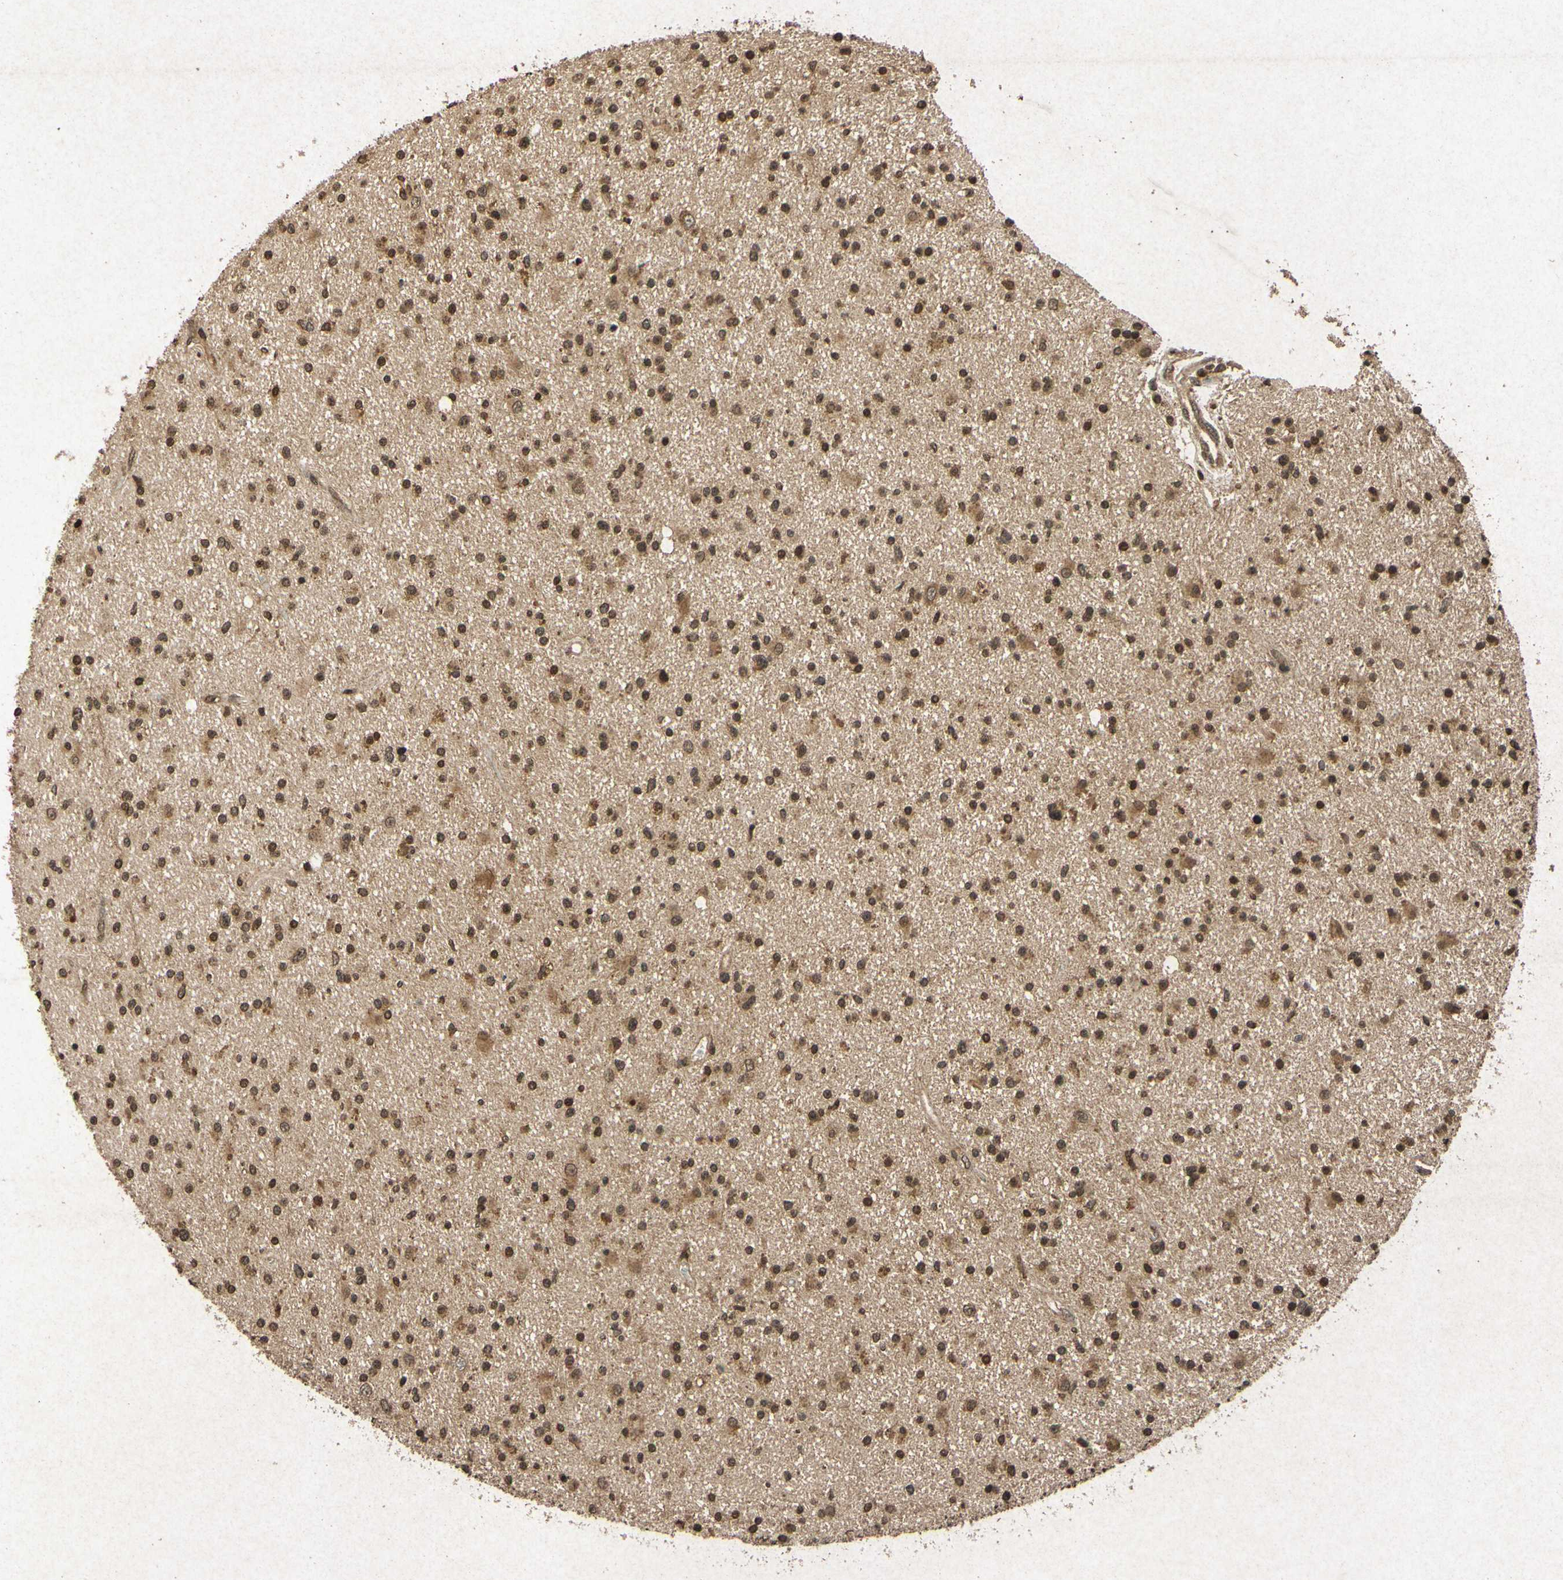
{"staining": {"intensity": "moderate", "quantity": ">75%", "location": "cytoplasmic/membranous,nuclear"}, "tissue": "glioma", "cell_type": "Tumor cells", "image_type": "cancer", "snomed": [{"axis": "morphology", "description": "Glioma, malignant, High grade"}, {"axis": "topography", "description": "Brain"}], "caption": "Glioma stained for a protein demonstrates moderate cytoplasmic/membranous and nuclear positivity in tumor cells.", "gene": "ATP6V1H", "patient": {"sex": "male", "age": 33}}